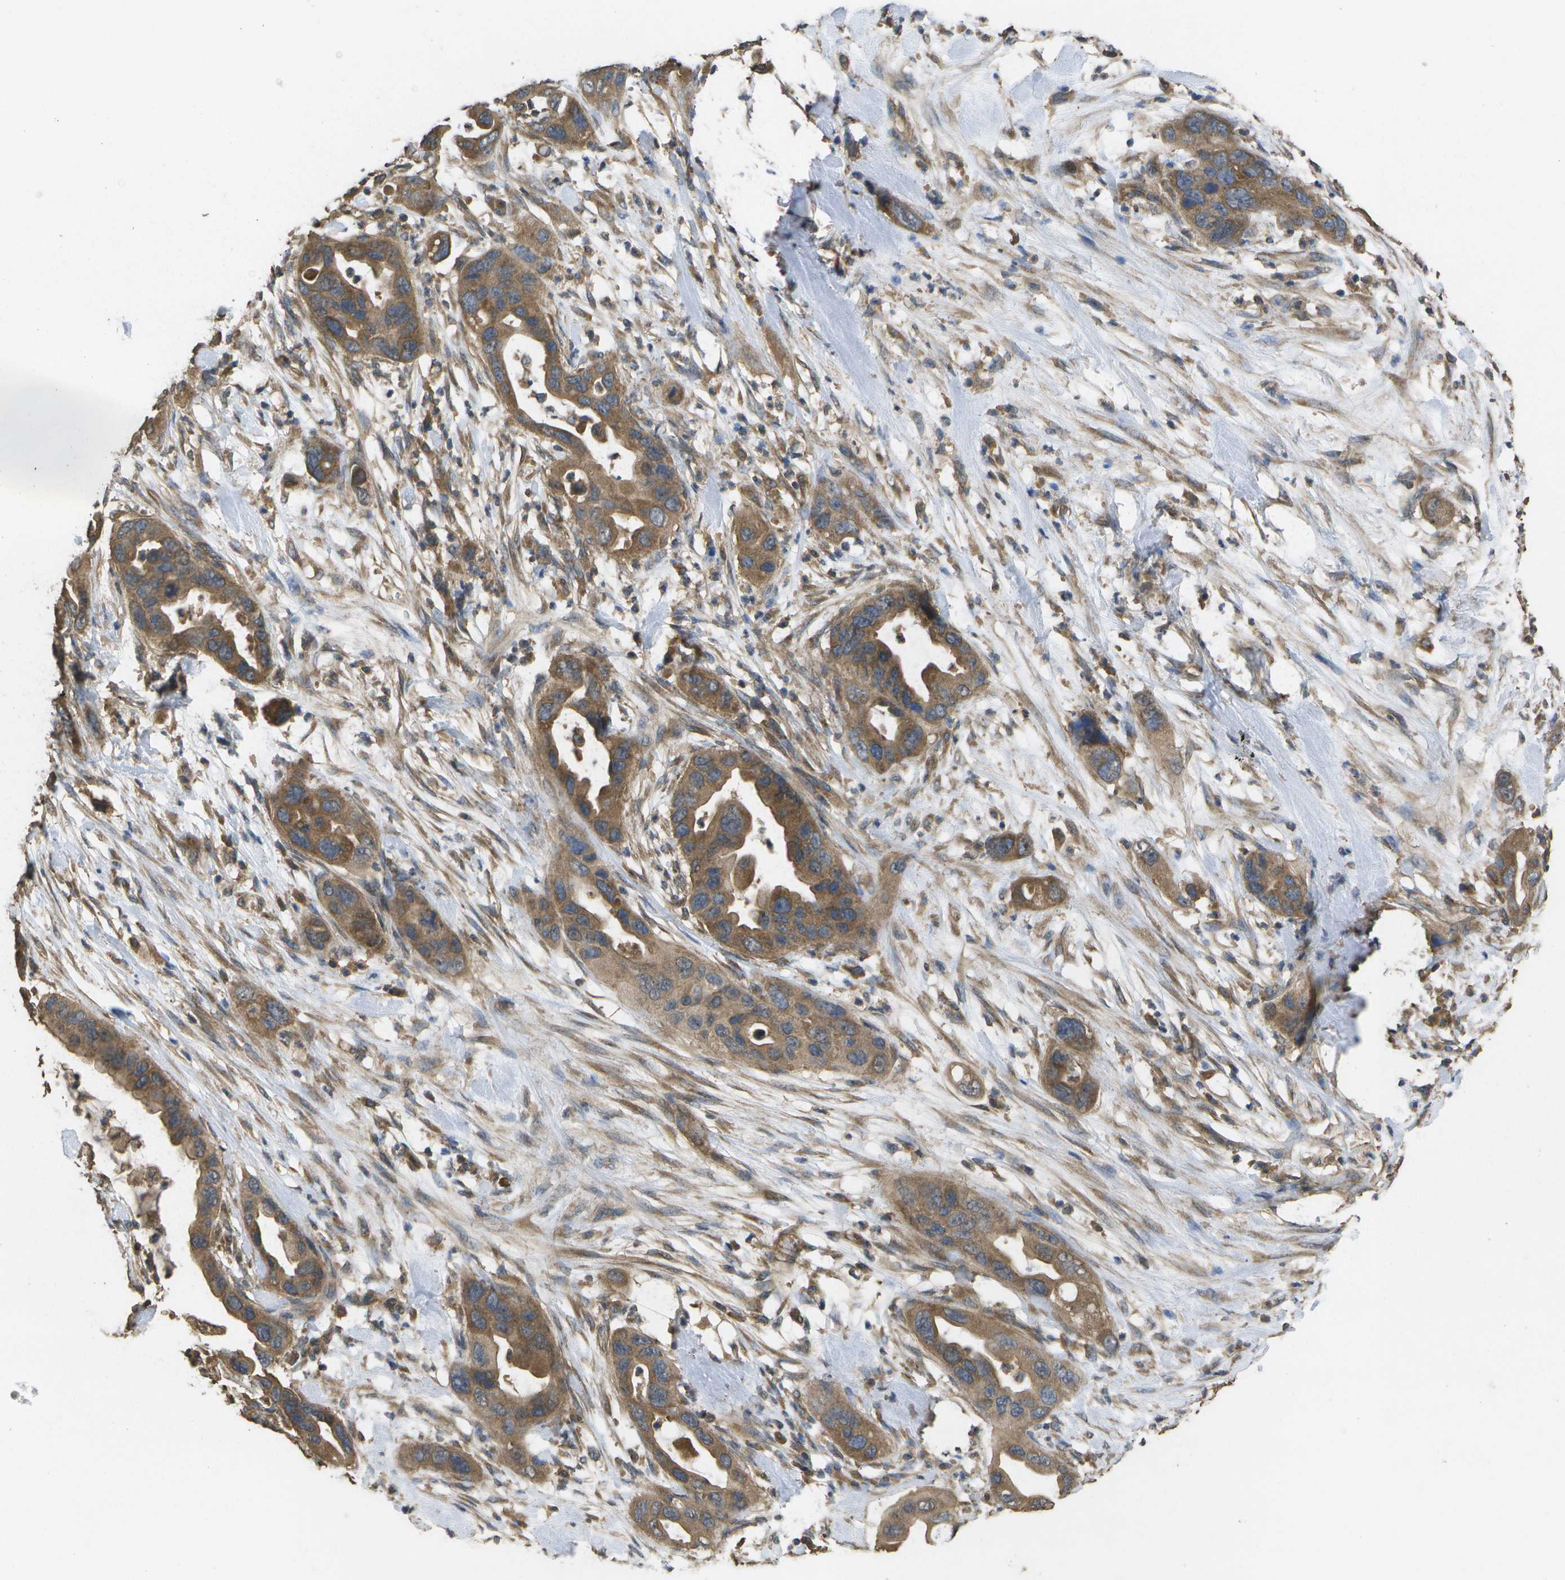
{"staining": {"intensity": "moderate", "quantity": ">75%", "location": "cytoplasmic/membranous"}, "tissue": "pancreatic cancer", "cell_type": "Tumor cells", "image_type": "cancer", "snomed": [{"axis": "morphology", "description": "Adenocarcinoma, NOS"}, {"axis": "topography", "description": "Pancreas"}], "caption": "Adenocarcinoma (pancreatic) stained with a brown dye shows moderate cytoplasmic/membranous positive expression in about >75% of tumor cells.", "gene": "SACS", "patient": {"sex": "female", "age": 71}}